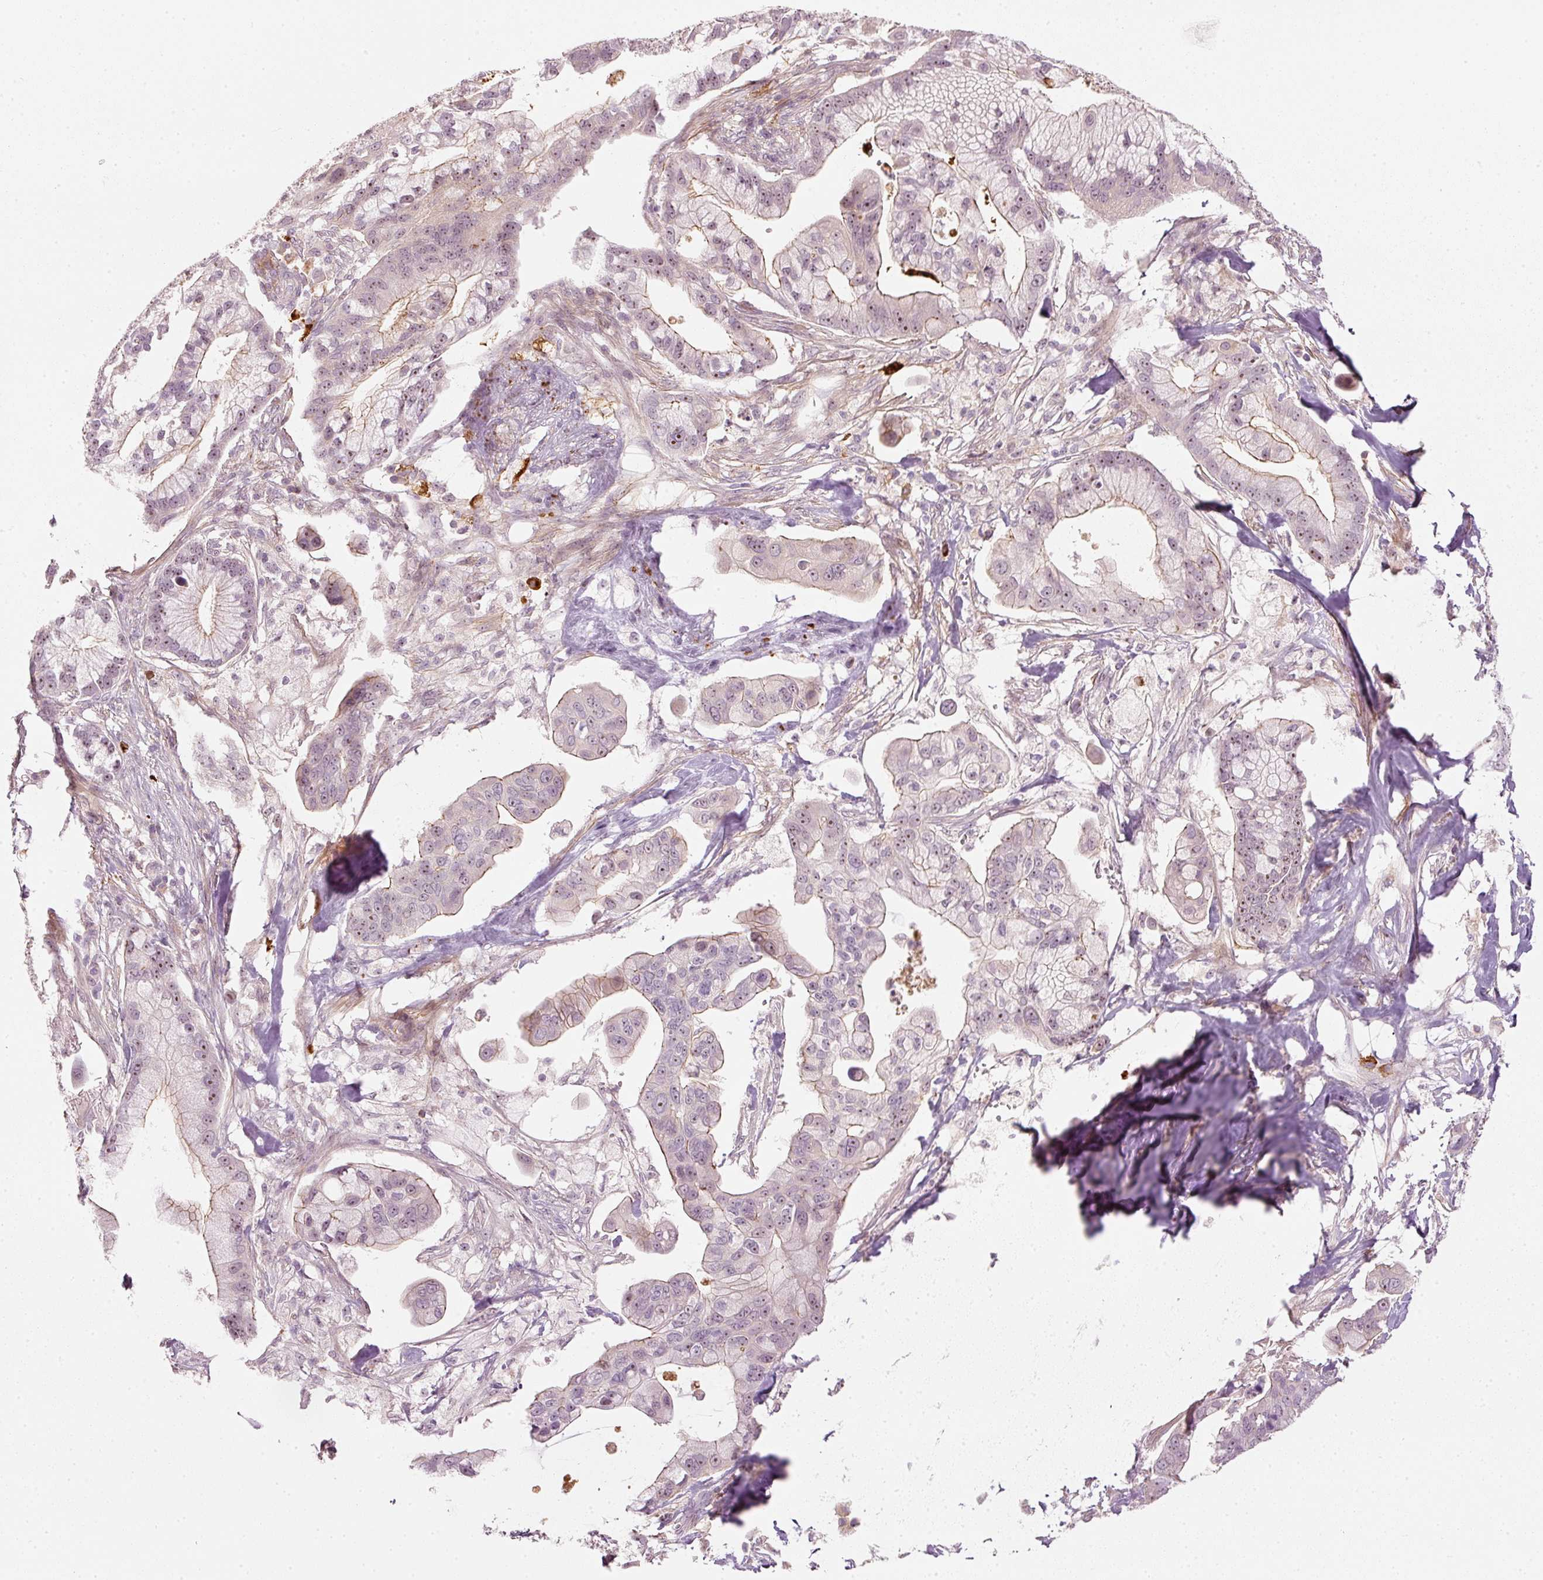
{"staining": {"intensity": "weak", "quantity": "25%-75%", "location": "nuclear"}, "tissue": "pancreatic cancer", "cell_type": "Tumor cells", "image_type": "cancer", "snomed": [{"axis": "morphology", "description": "Adenocarcinoma, NOS"}, {"axis": "topography", "description": "Pancreas"}], "caption": "This is an image of immunohistochemistry (IHC) staining of pancreatic cancer, which shows weak positivity in the nuclear of tumor cells.", "gene": "VCAM1", "patient": {"sex": "male", "age": 68}}